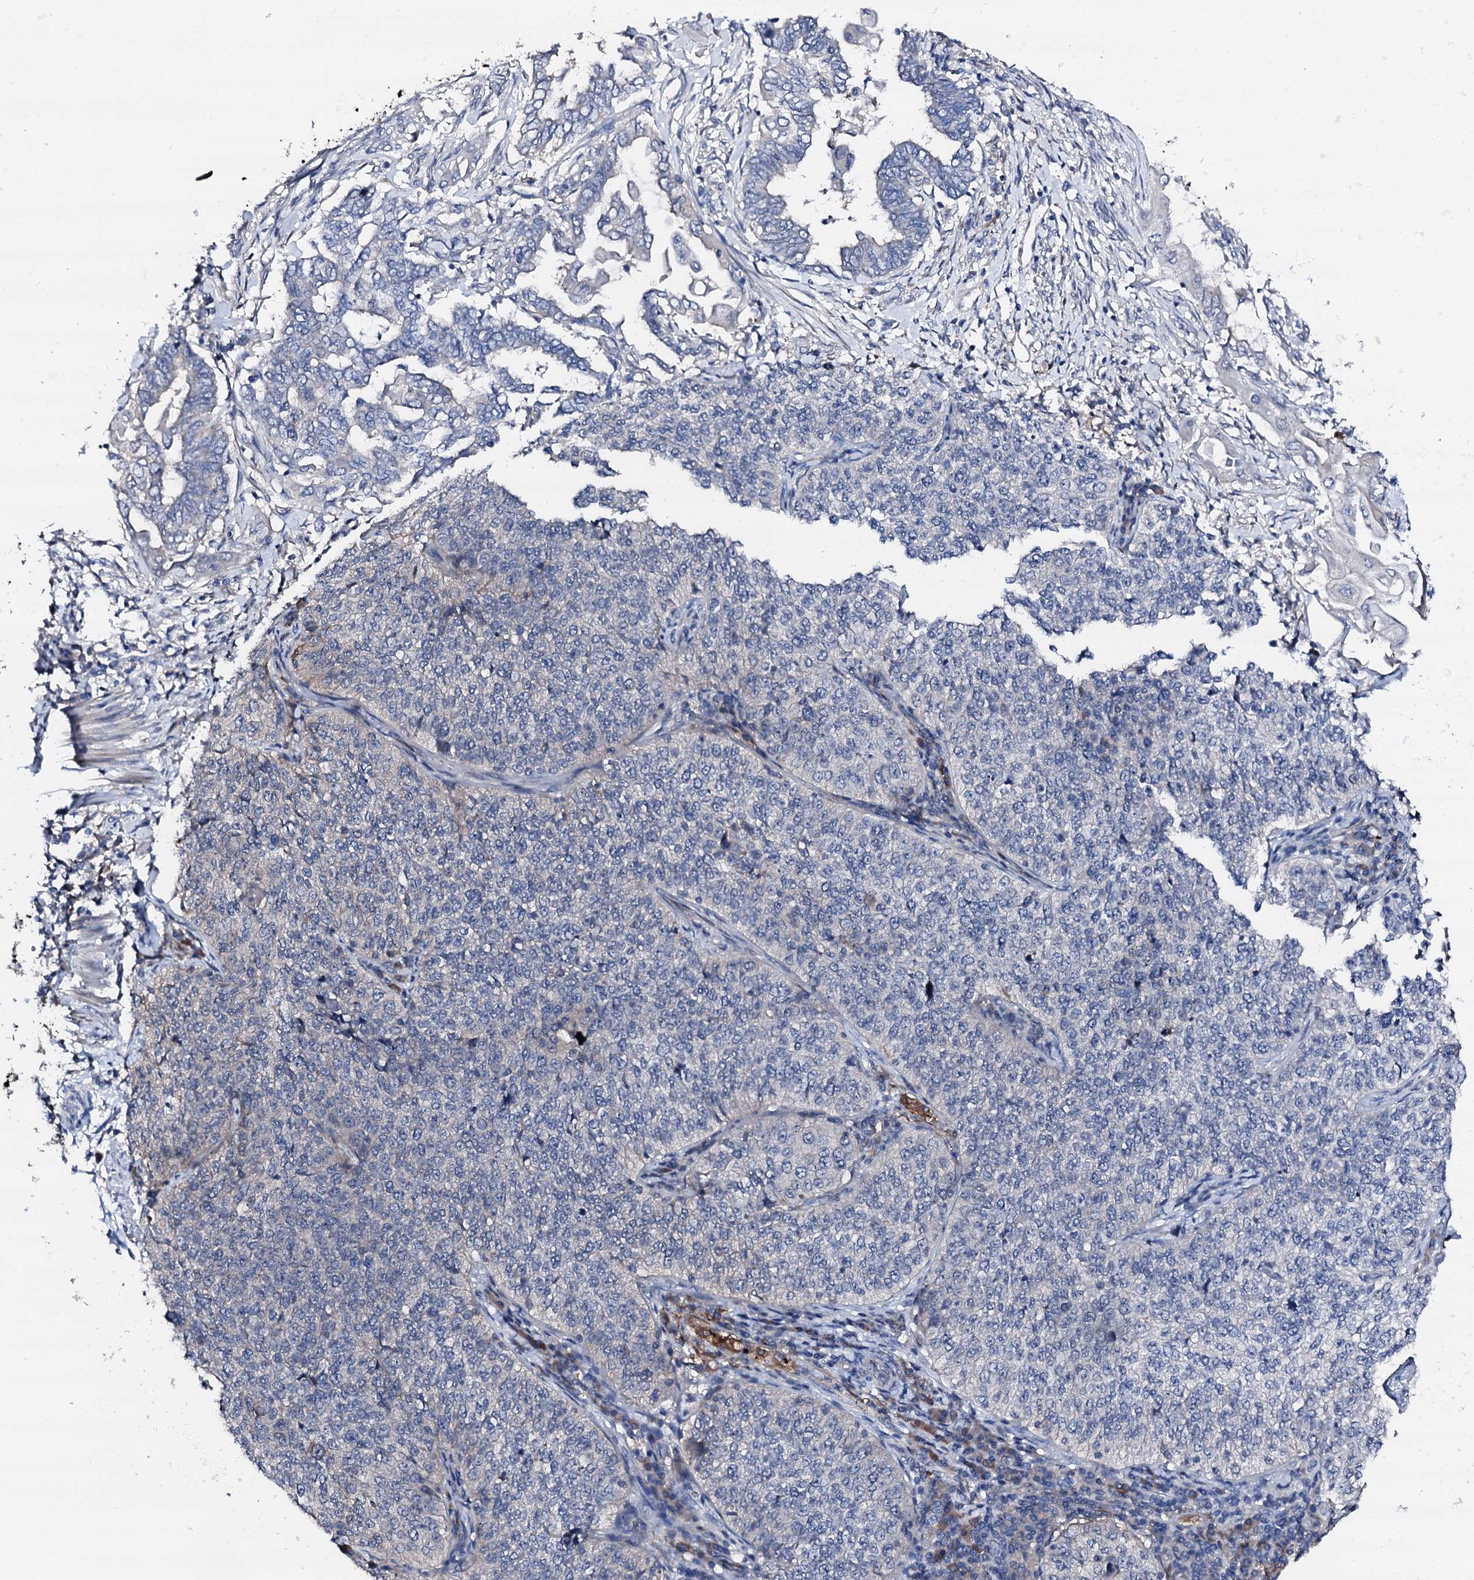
{"staining": {"intensity": "negative", "quantity": "none", "location": "none"}, "tissue": "cervical cancer", "cell_type": "Tumor cells", "image_type": "cancer", "snomed": [{"axis": "morphology", "description": "Squamous cell carcinoma, NOS"}, {"axis": "topography", "description": "Cervix"}], "caption": "DAB (3,3'-diaminobenzidine) immunohistochemical staining of squamous cell carcinoma (cervical) displays no significant positivity in tumor cells.", "gene": "TRAFD1", "patient": {"sex": "female", "age": 35}}